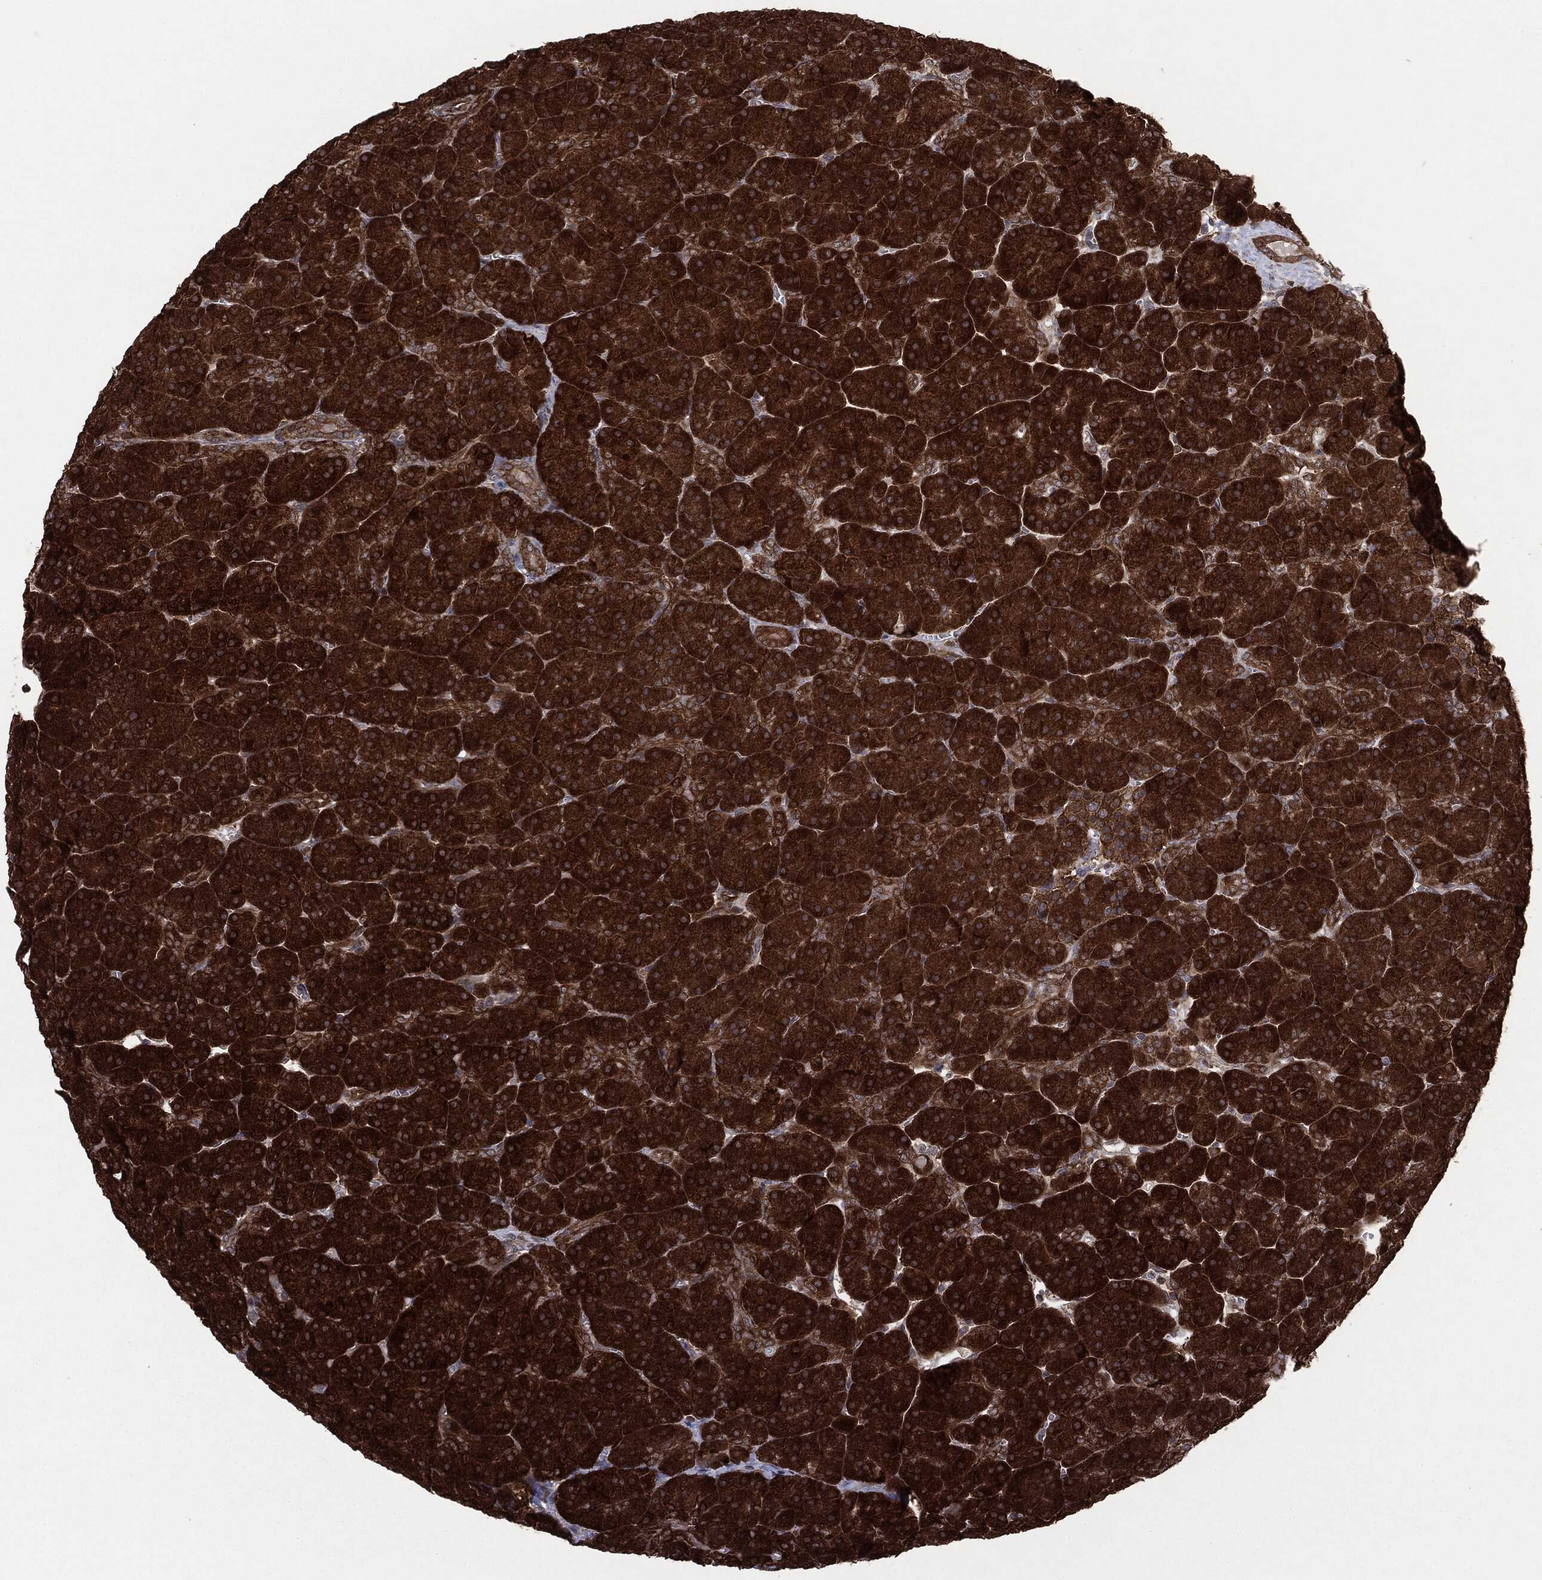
{"staining": {"intensity": "strong", "quantity": ">75%", "location": "cytoplasmic/membranous"}, "tissue": "pancreas", "cell_type": "Exocrine glandular cells", "image_type": "normal", "snomed": [{"axis": "morphology", "description": "Normal tissue, NOS"}, {"axis": "topography", "description": "Pancreas"}], "caption": "Human pancreas stained for a protein (brown) reveals strong cytoplasmic/membranous positive staining in approximately >75% of exocrine glandular cells.", "gene": "NME1", "patient": {"sex": "male", "age": 61}}